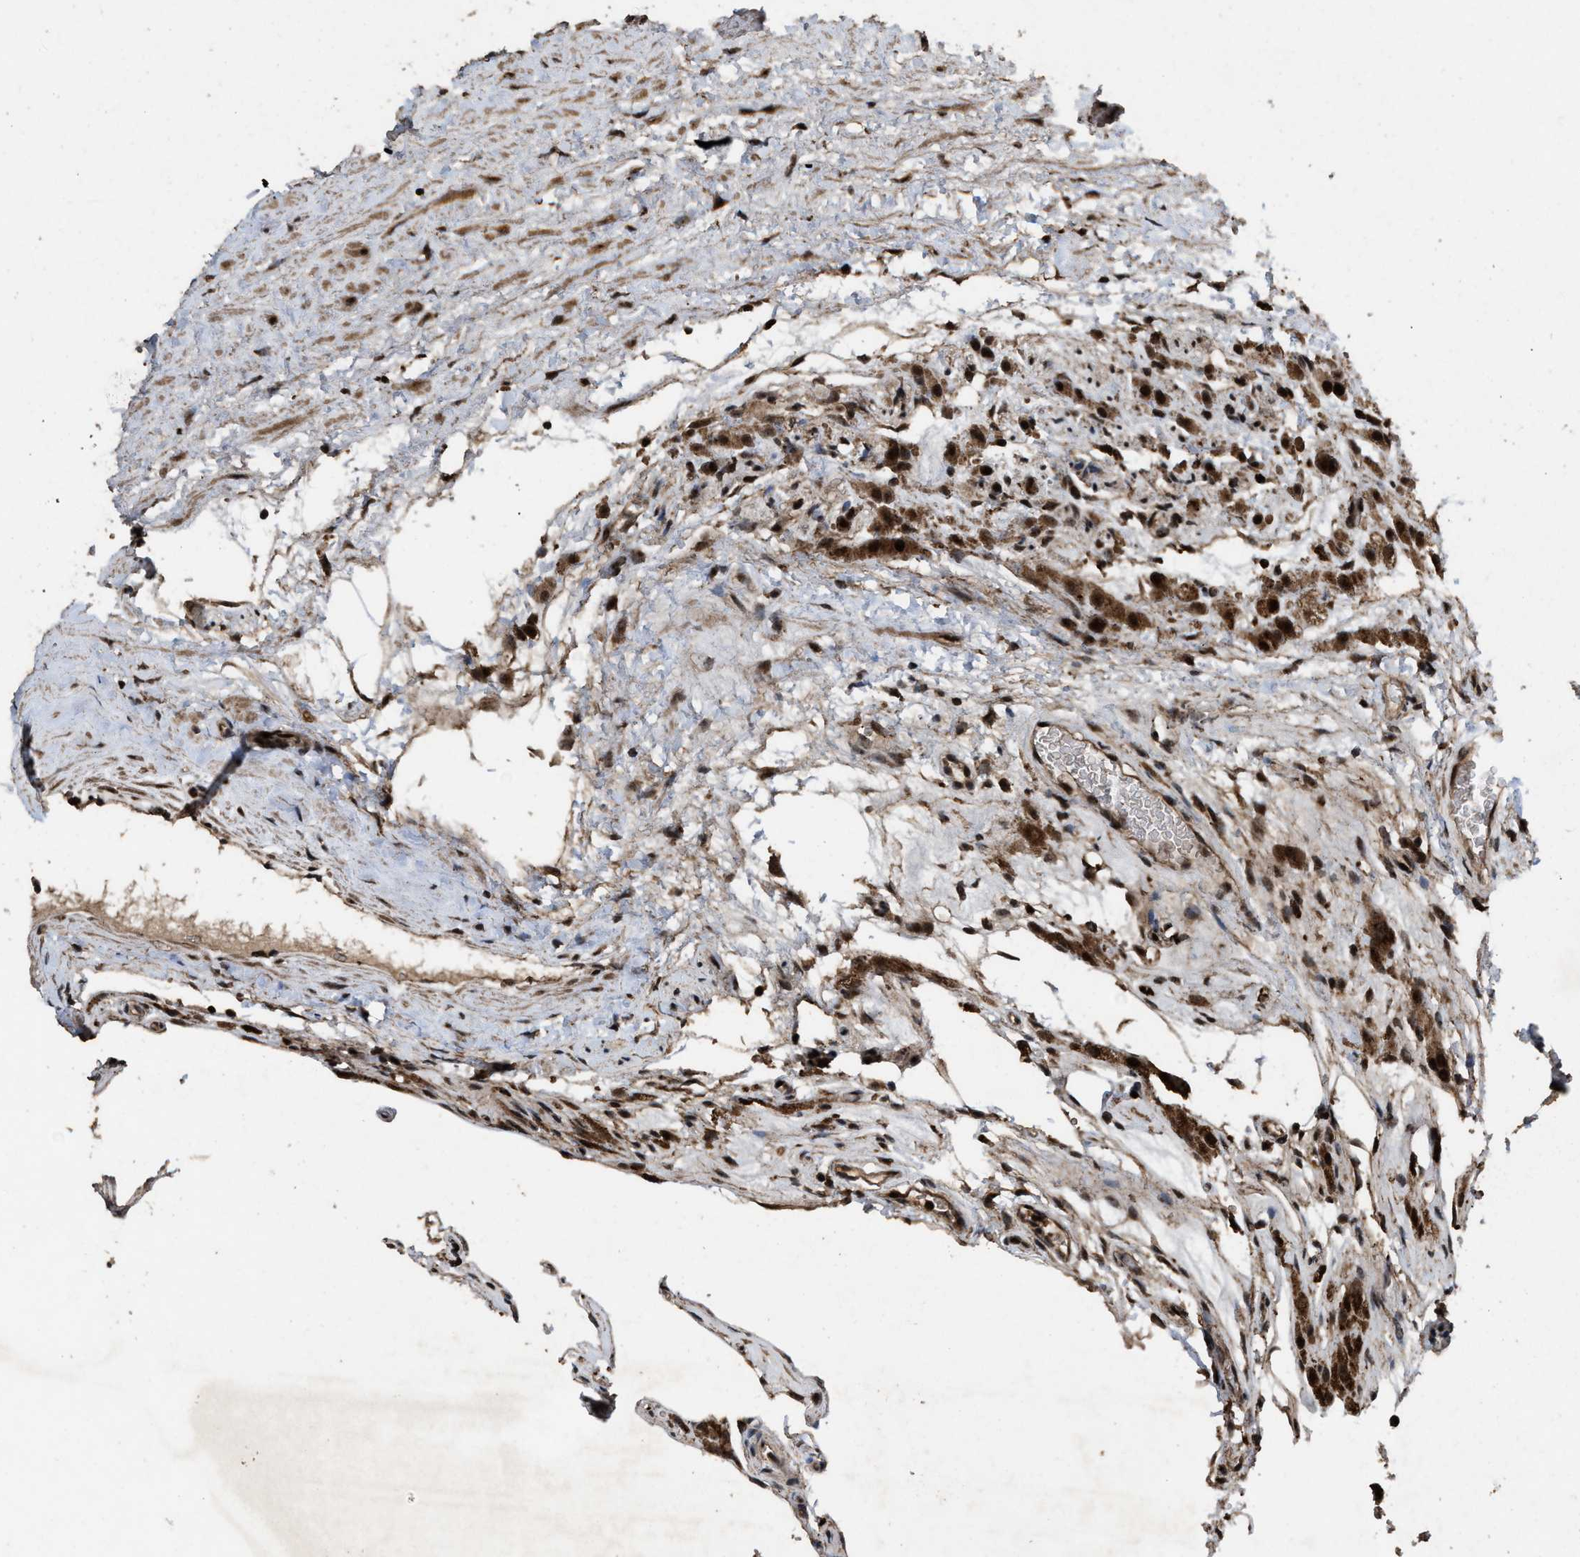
{"staining": {"intensity": "moderate", "quantity": ">75%", "location": "cytoplasmic/membranous,nuclear"}, "tissue": "testis cancer", "cell_type": "Tumor cells", "image_type": "cancer", "snomed": [{"axis": "morphology", "description": "Seminoma, NOS"}, {"axis": "topography", "description": "Testis"}], "caption": "A high-resolution micrograph shows IHC staining of testis cancer (seminoma), which demonstrates moderate cytoplasmic/membranous and nuclear expression in about >75% of tumor cells.", "gene": "HAUS6", "patient": {"sex": "male", "age": 71}}